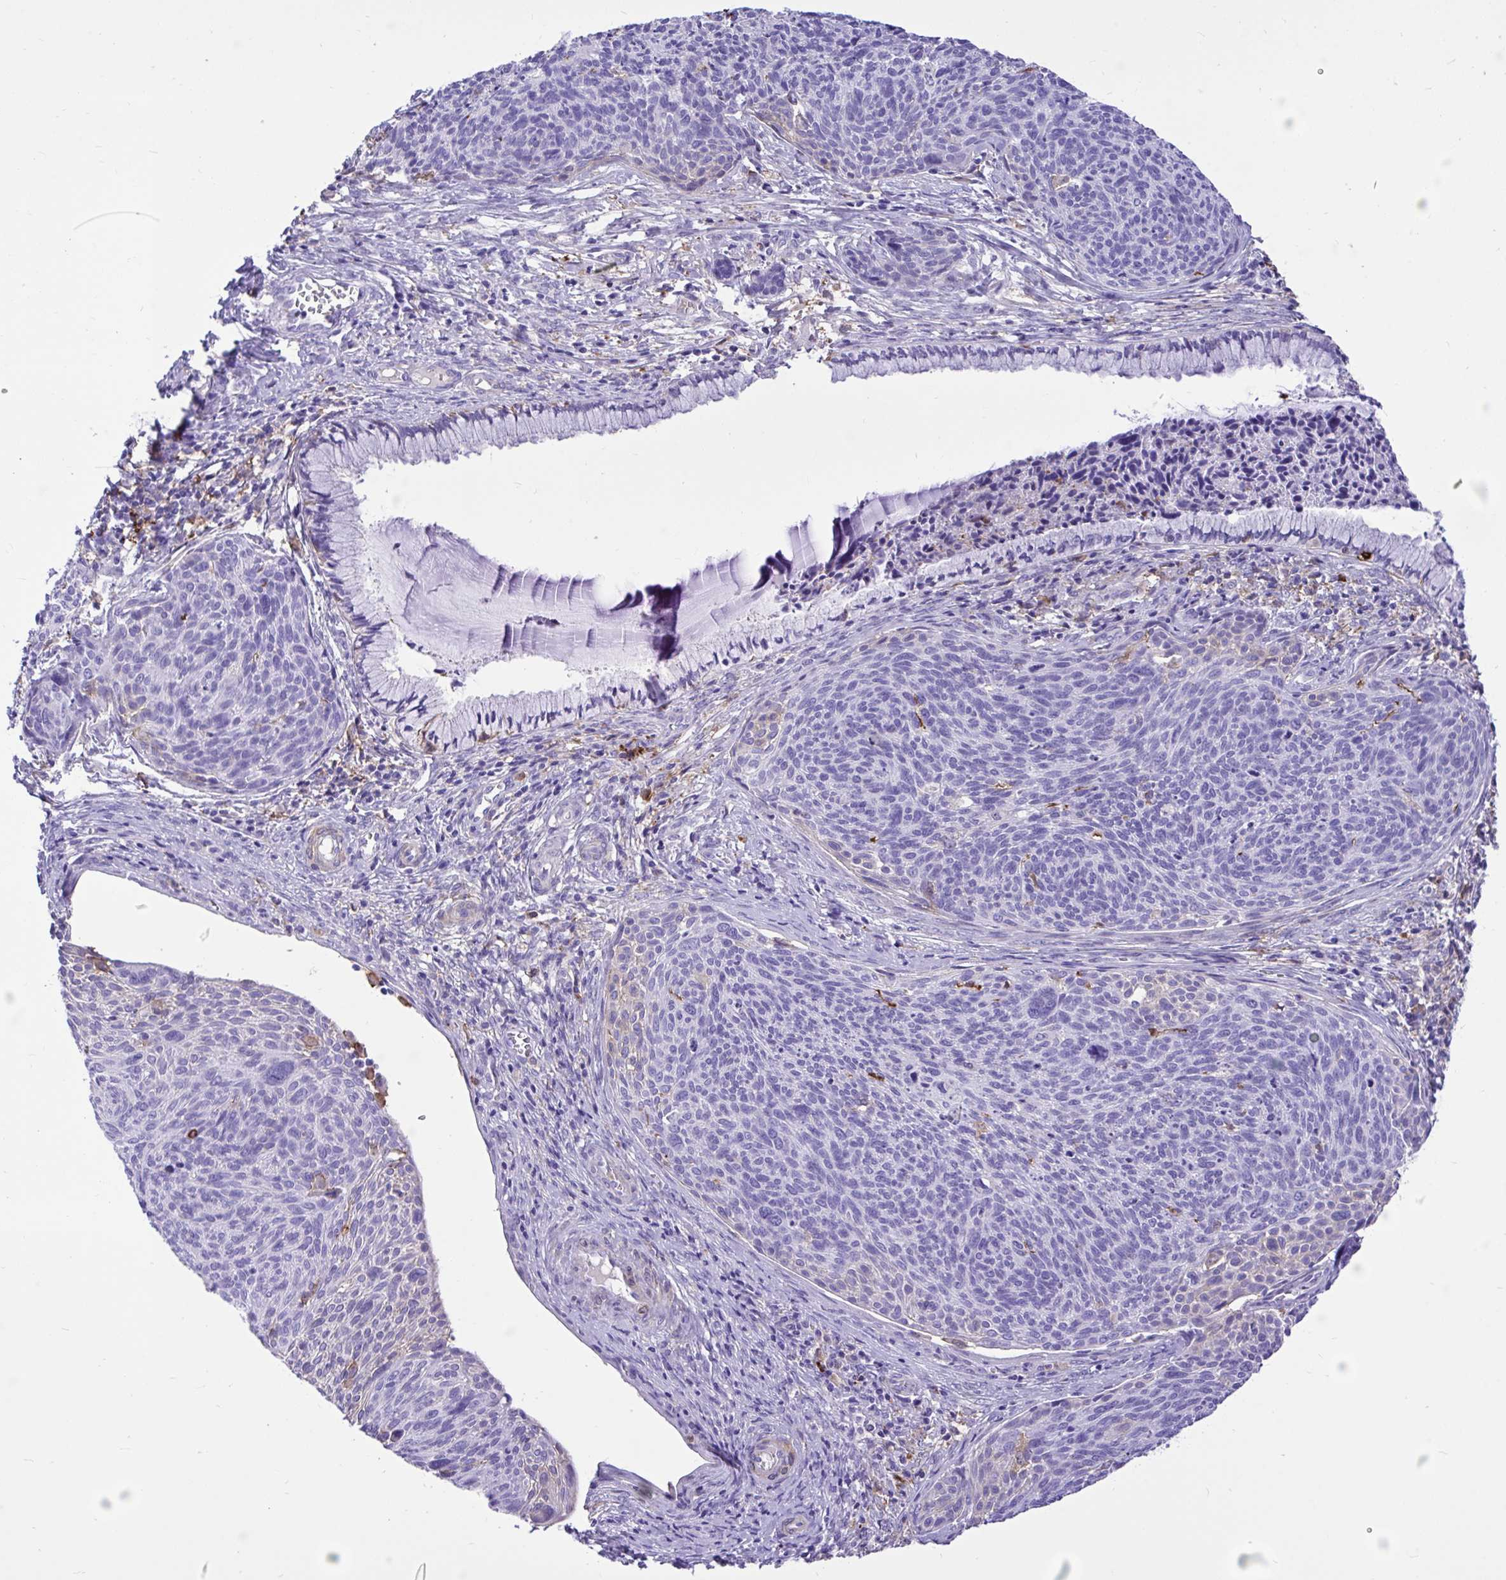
{"staining": {"intensity": "negative", "quantity": "none", "location": "none"}, "tissue": "cervical cancer", "cell_type": "Tumor cells", "image_type": "cancer", "snomed": [{"axis": "morphology", "description": "Squamous cell carcinoma, NOS"}, {"axis": "topography", "description": "Cervix"}], "caption": "A histopathology image of human cervical cancer (squamous cell carcinoma) is negative for staining in tumor cells.", "gene": "TLR7", "patient": {"sex": "female", "age": 49}}